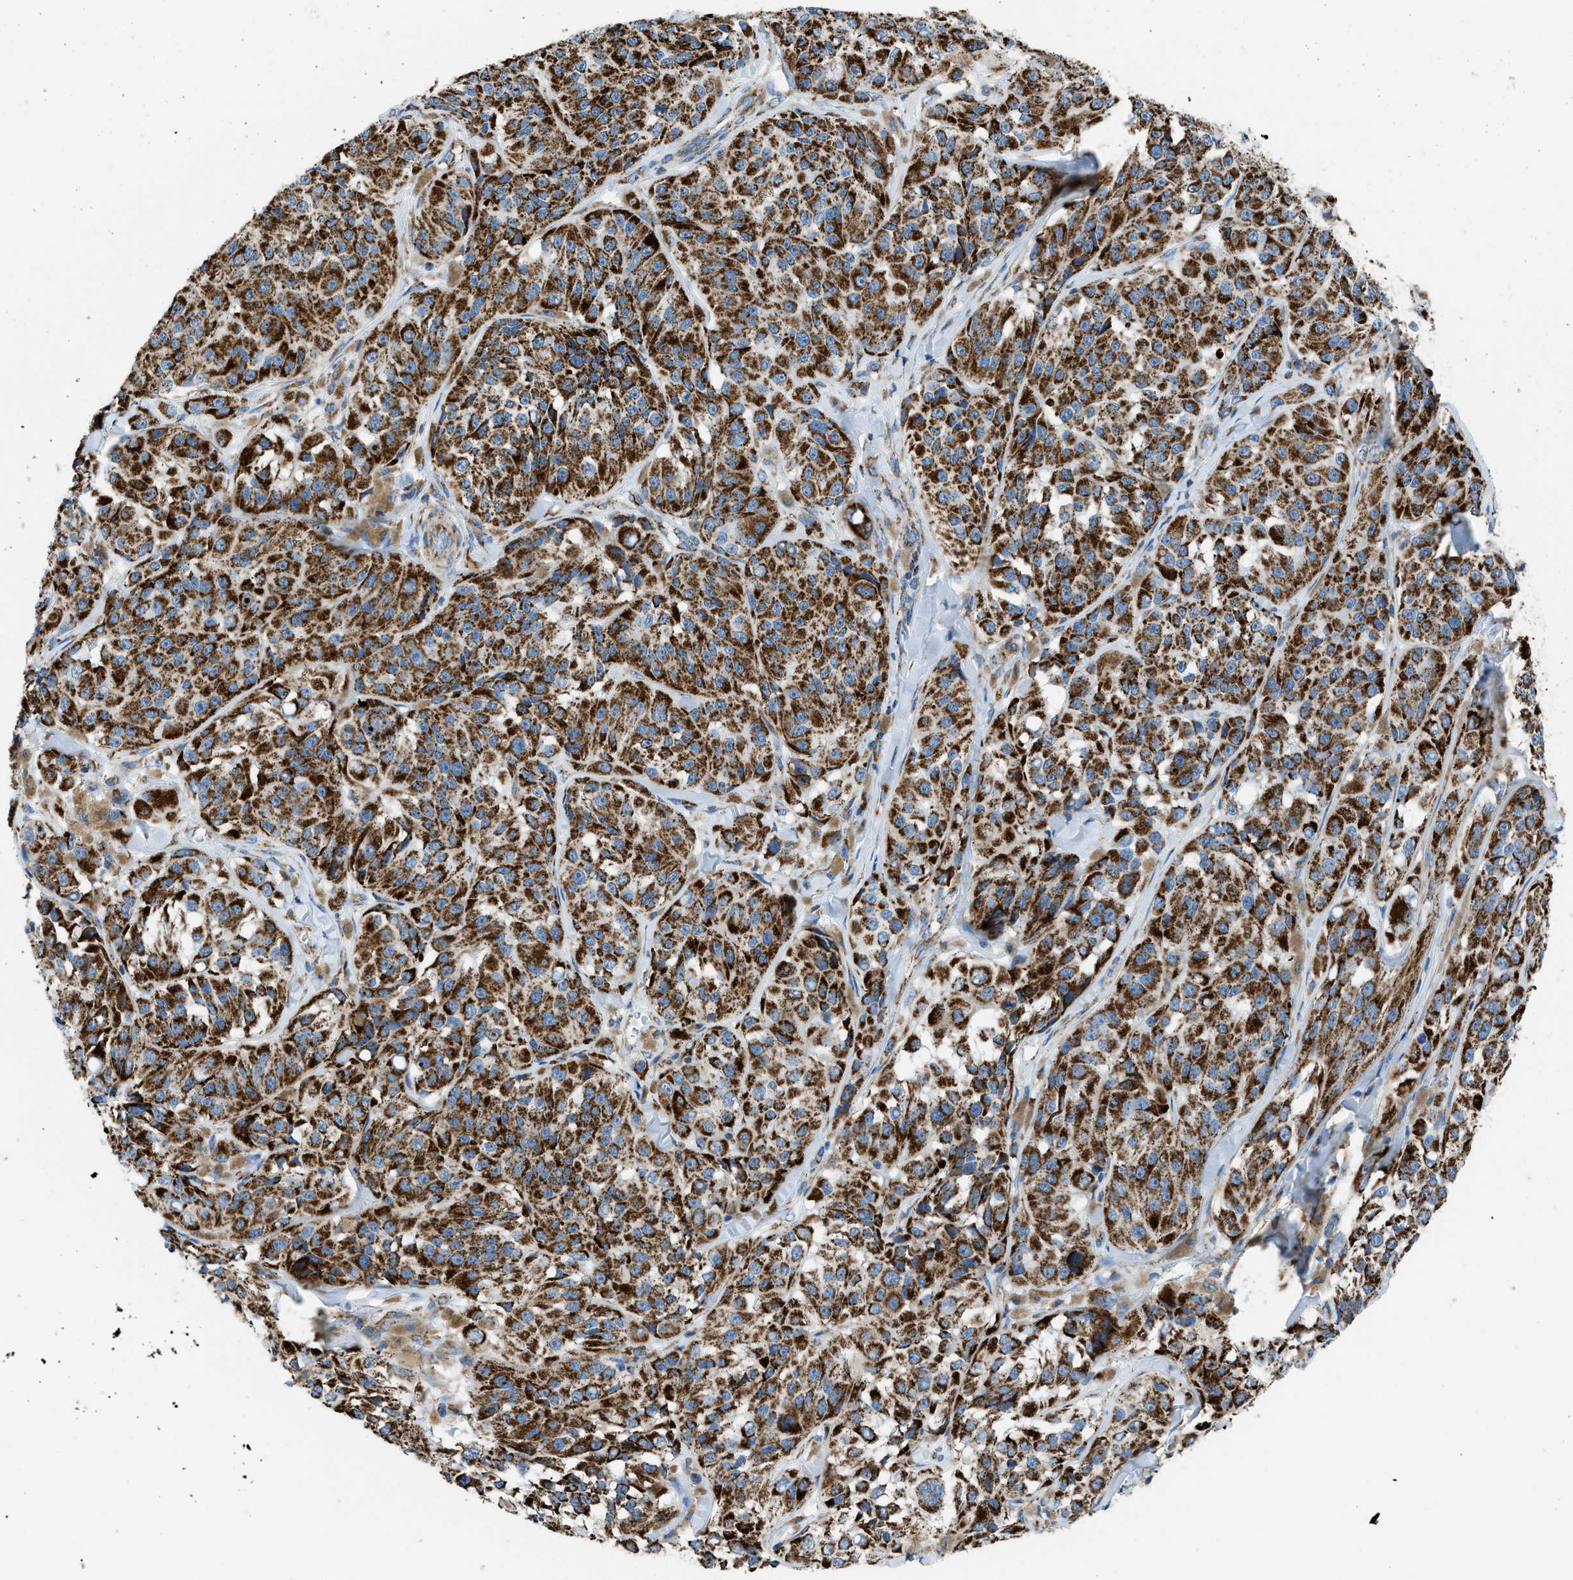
{"staining": {"intensity": "strong", "quantity": ">75%", "location": "cytoplasmic/membranous"}, "tissue": "melanoma", "cell_type": "Tumor cells", "image_type": "cancer", "snomed": [{"axis": "morphology", "description": "Malignant melanoma, NOS"}, {"axis": "topography", "description": "Skin"}], "caption": "IHC of malignant melanoma shows high levels of strong cytoplasmic/membranous staining in approximately >75% of tumor cells. Nuclei are stained in blue.", "gene": "PHB2", "patient": {"sex": "male", "age": 84}}